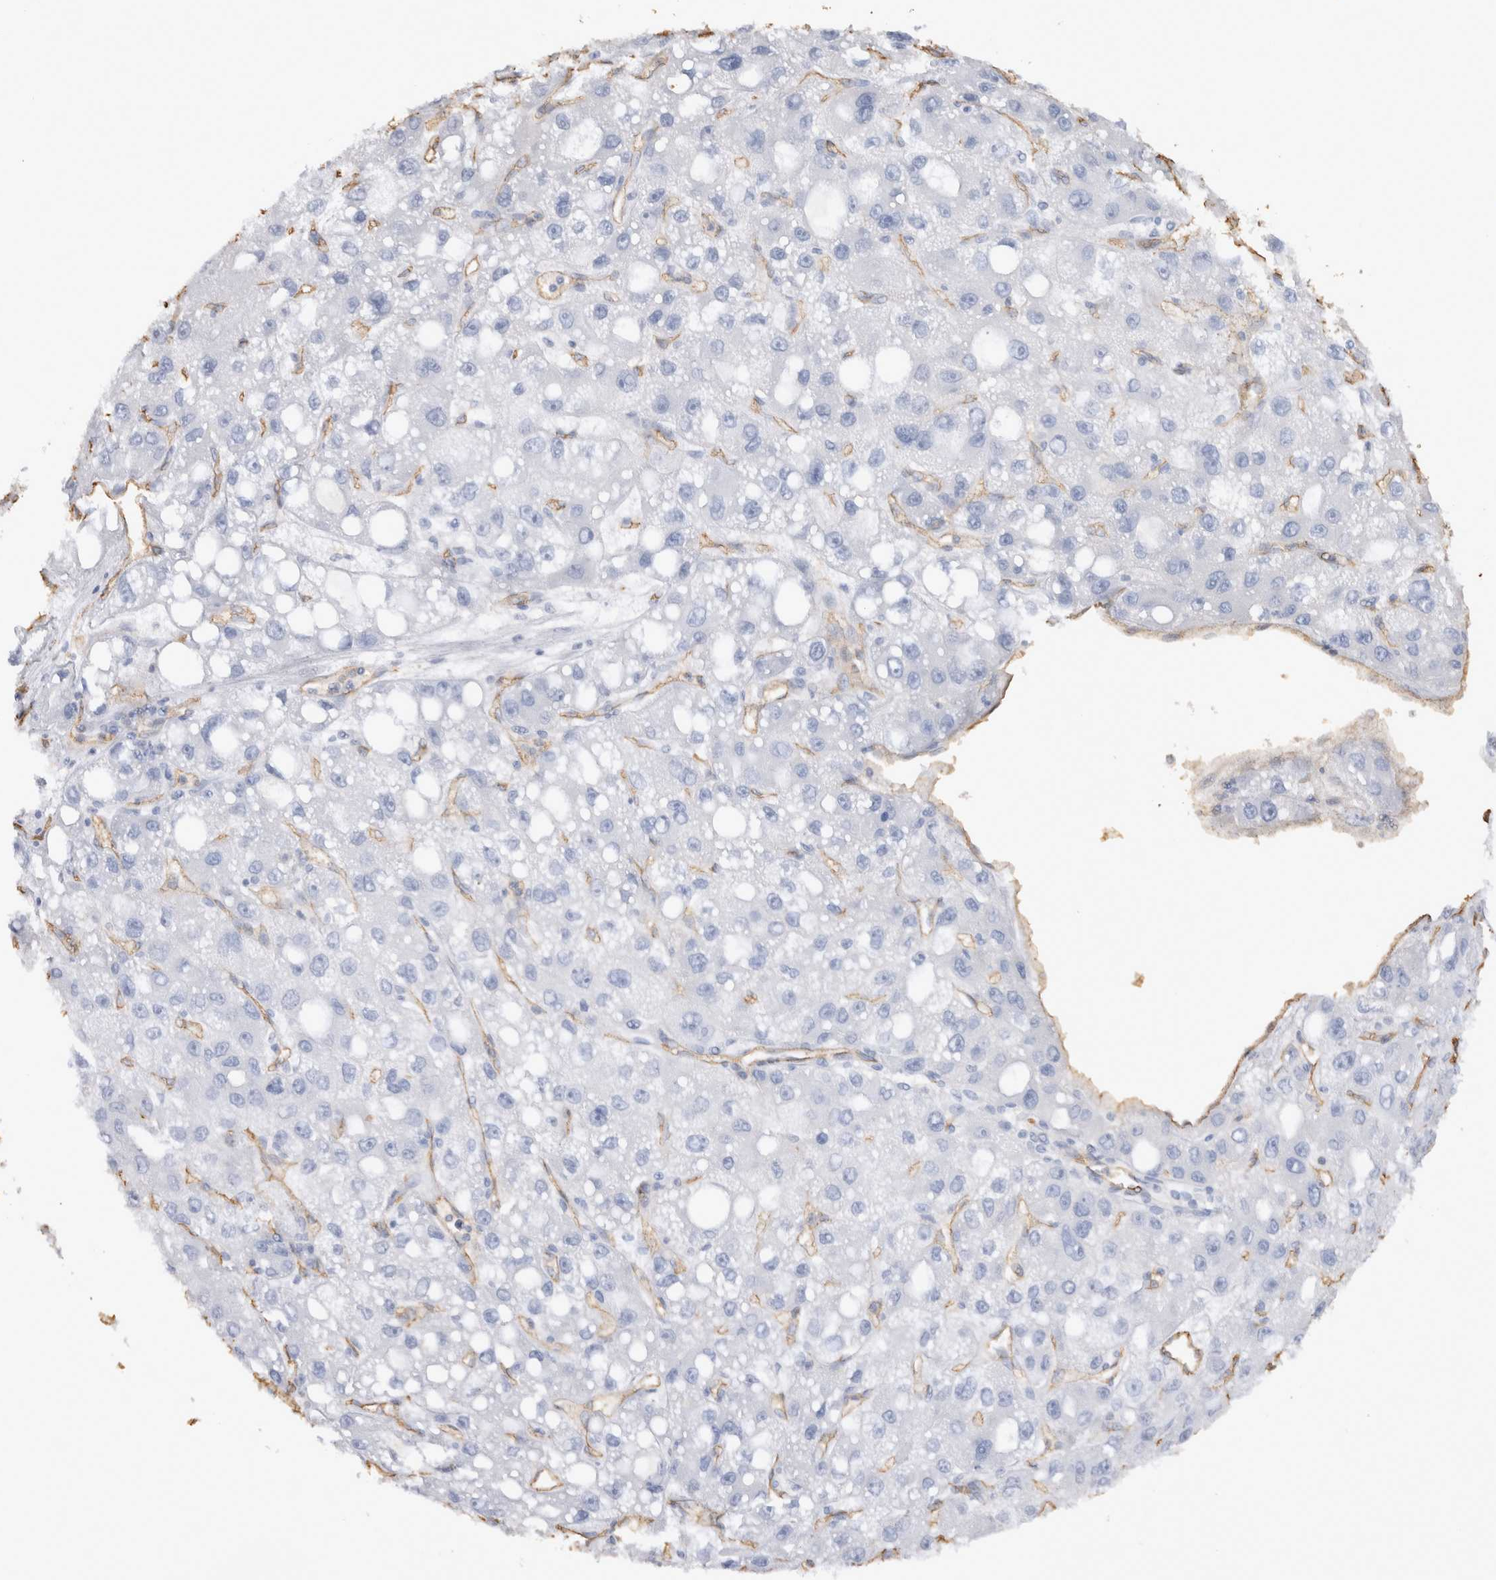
{"staining": {"intensity": "negative", "quantity": "none", "location": "none"}, "tissue": "liver cancer", "cell_type": "Tumor cells", "image_type": "cancer", "snomed": [{"axis": "morphology", "description": "Carcinoma, Hepatocellular, NOS"}, {"axis": "topography", "description": "Liver"}], "caption": "A histopathology image of liver hepatocellular carcinoma stained for a protein exhibits no brown staining in tumor cells.", "gene": "IL17RC", "patient": {"sex": "male", "age": 55}}